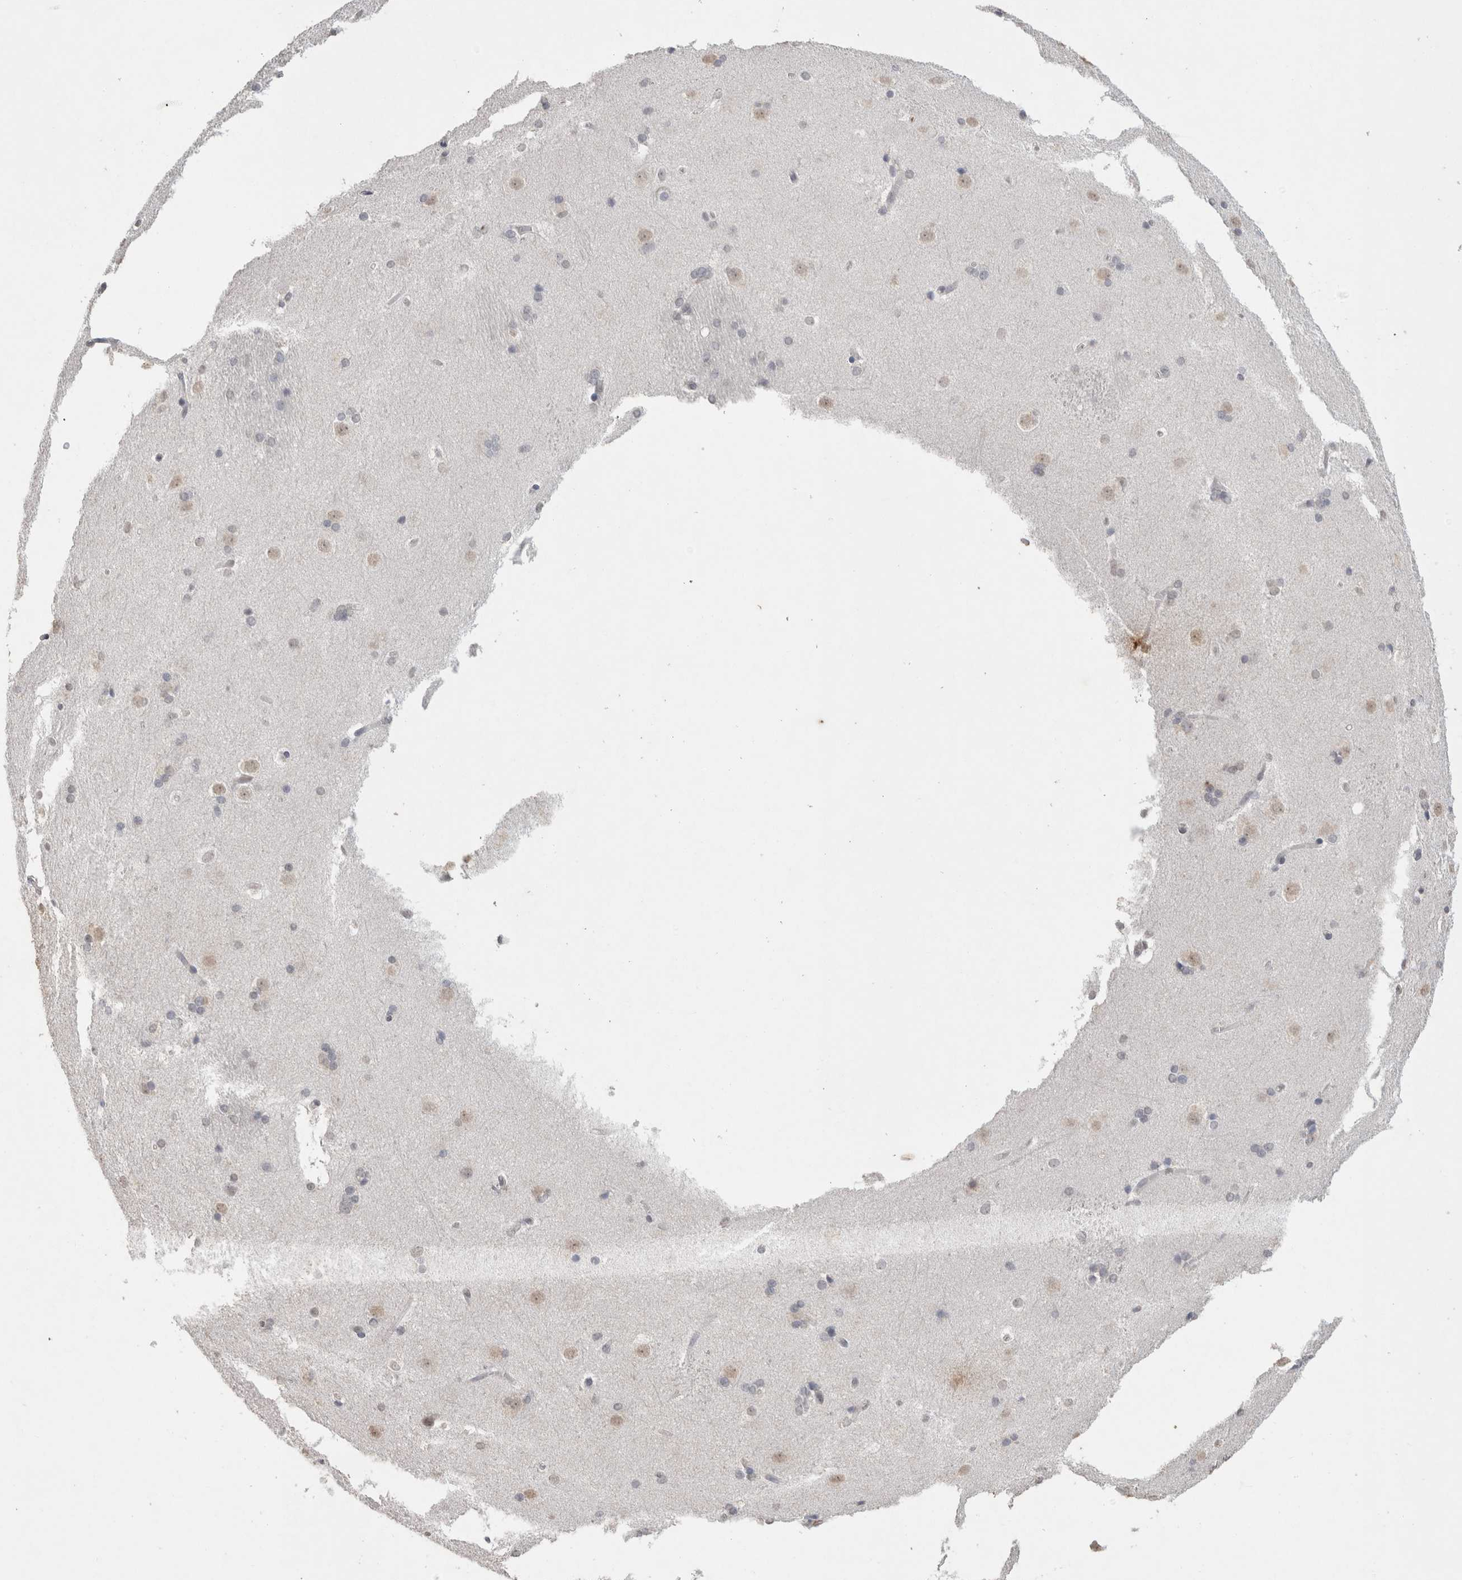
{"staining": {"intensity": "negative", "quantity": "none", "location": "none"}, "tissue": "caudate", "cell_type": "Glial cells", "image_type": "normal", "snomed": [{"axis": "morphology", "description": "Normal tissue, NOS"}, {"axis": "topography", "description": "Lateral ventricle wall"}], "caption": "Immunohistochemical staining of benign human caudate reveals no significant expression in glial cells.", "gene": "CDH13", "patient": {"sex": "female", "age": 19}}